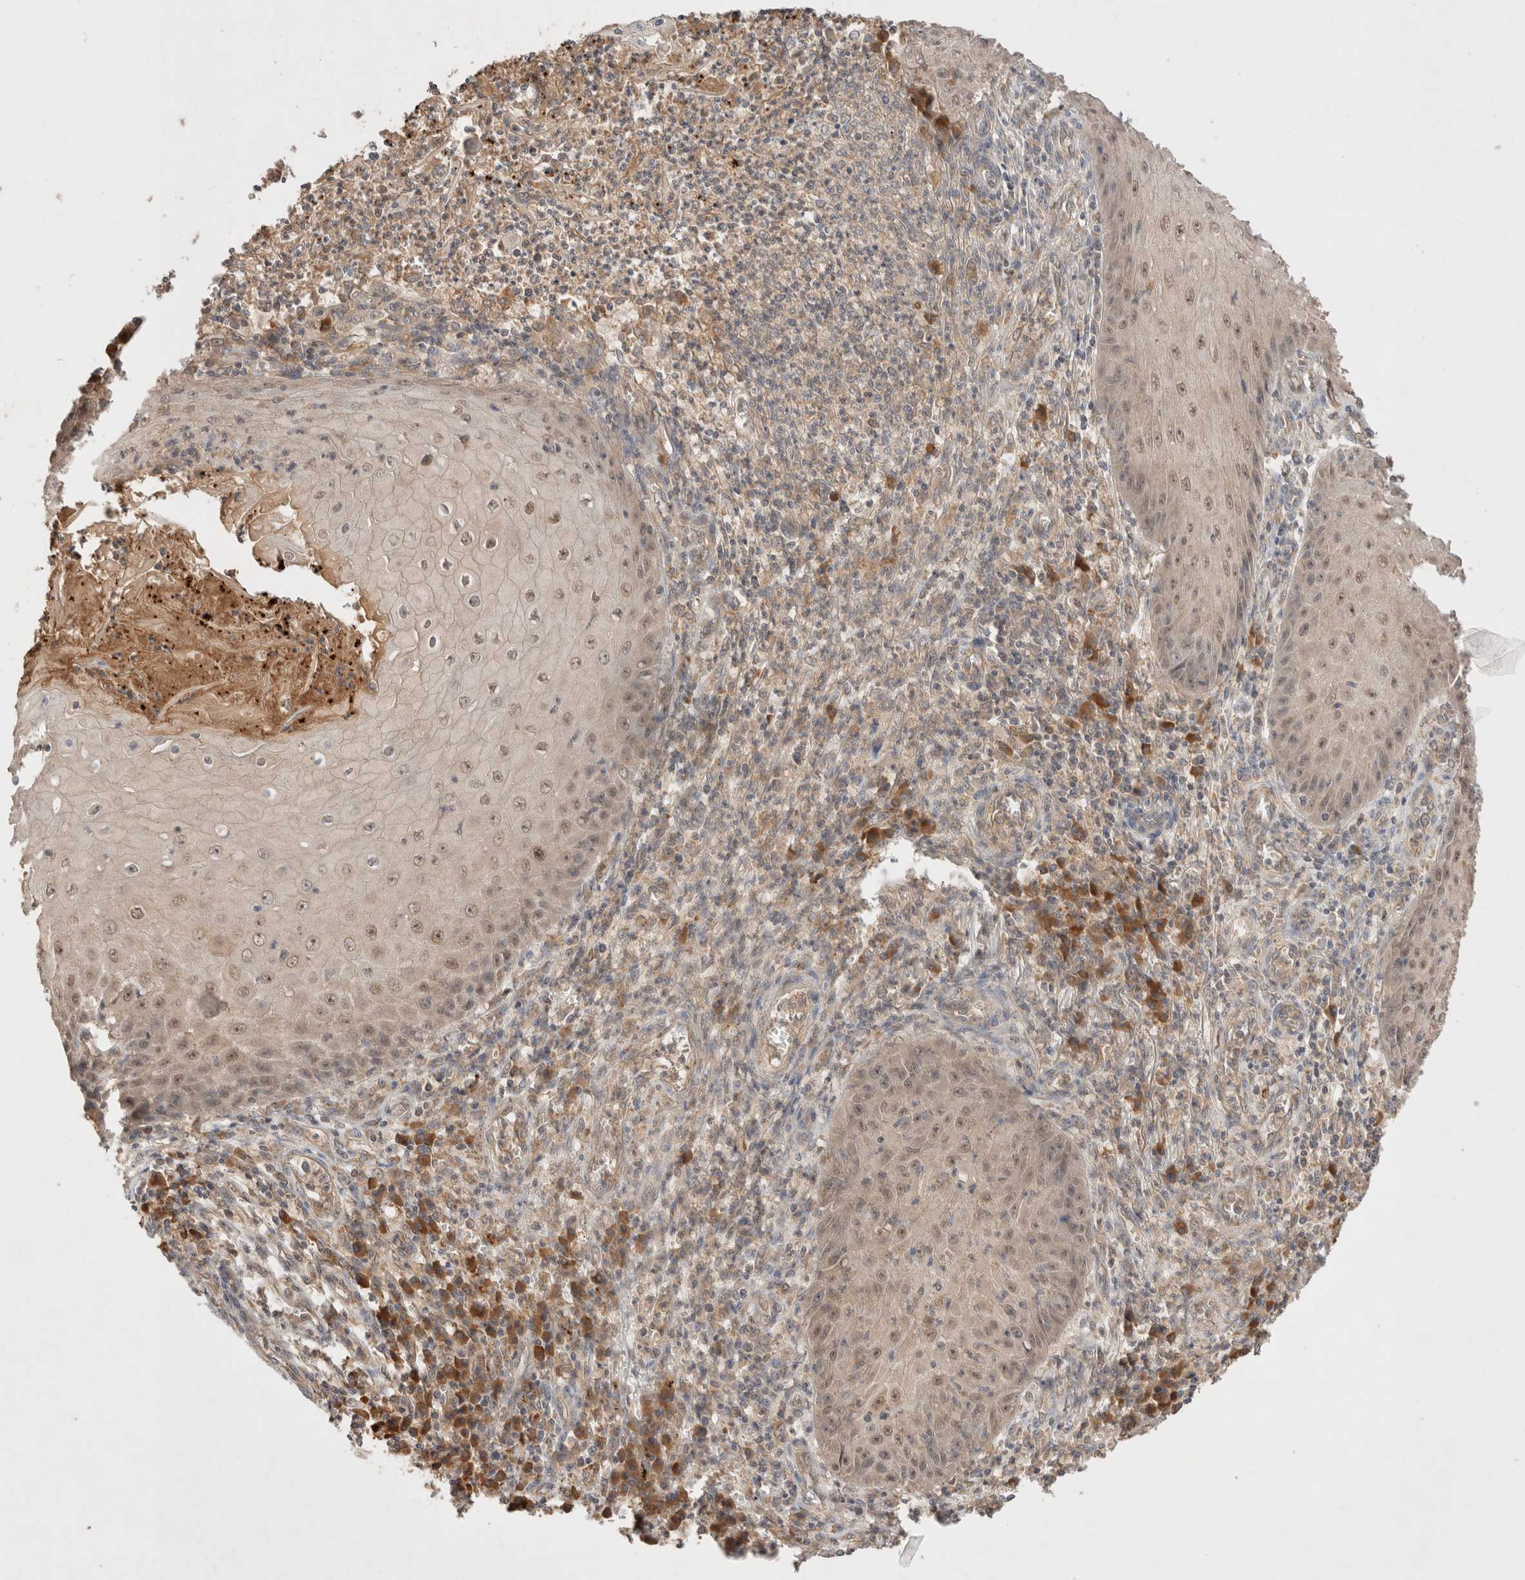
{"staining": {"intensity": "weak", "quantity": ">75%", "location": "nuclear"}, "tissue": "skin cancer", "cell_type": "Tumor cells", "image_type": "cancer", "snomed": [{"axis": "morphology", "description": "Squamous cell carcinoma, NOS"}, {"axis": "topography", "description": "Skin"}], "caption": "High-magnification brightfield microscopy of squamous cell carcinoma (skin) stained with DAB (3,3'-diaminobenzidine) (brown) and counterstained with hematoxylin (blue). tumor cells exhibit weak nuclear expression is identified in approximately>75% of cells.", "gene": "CARNMT1", "patient": {"sex": "female", "age": 73}}